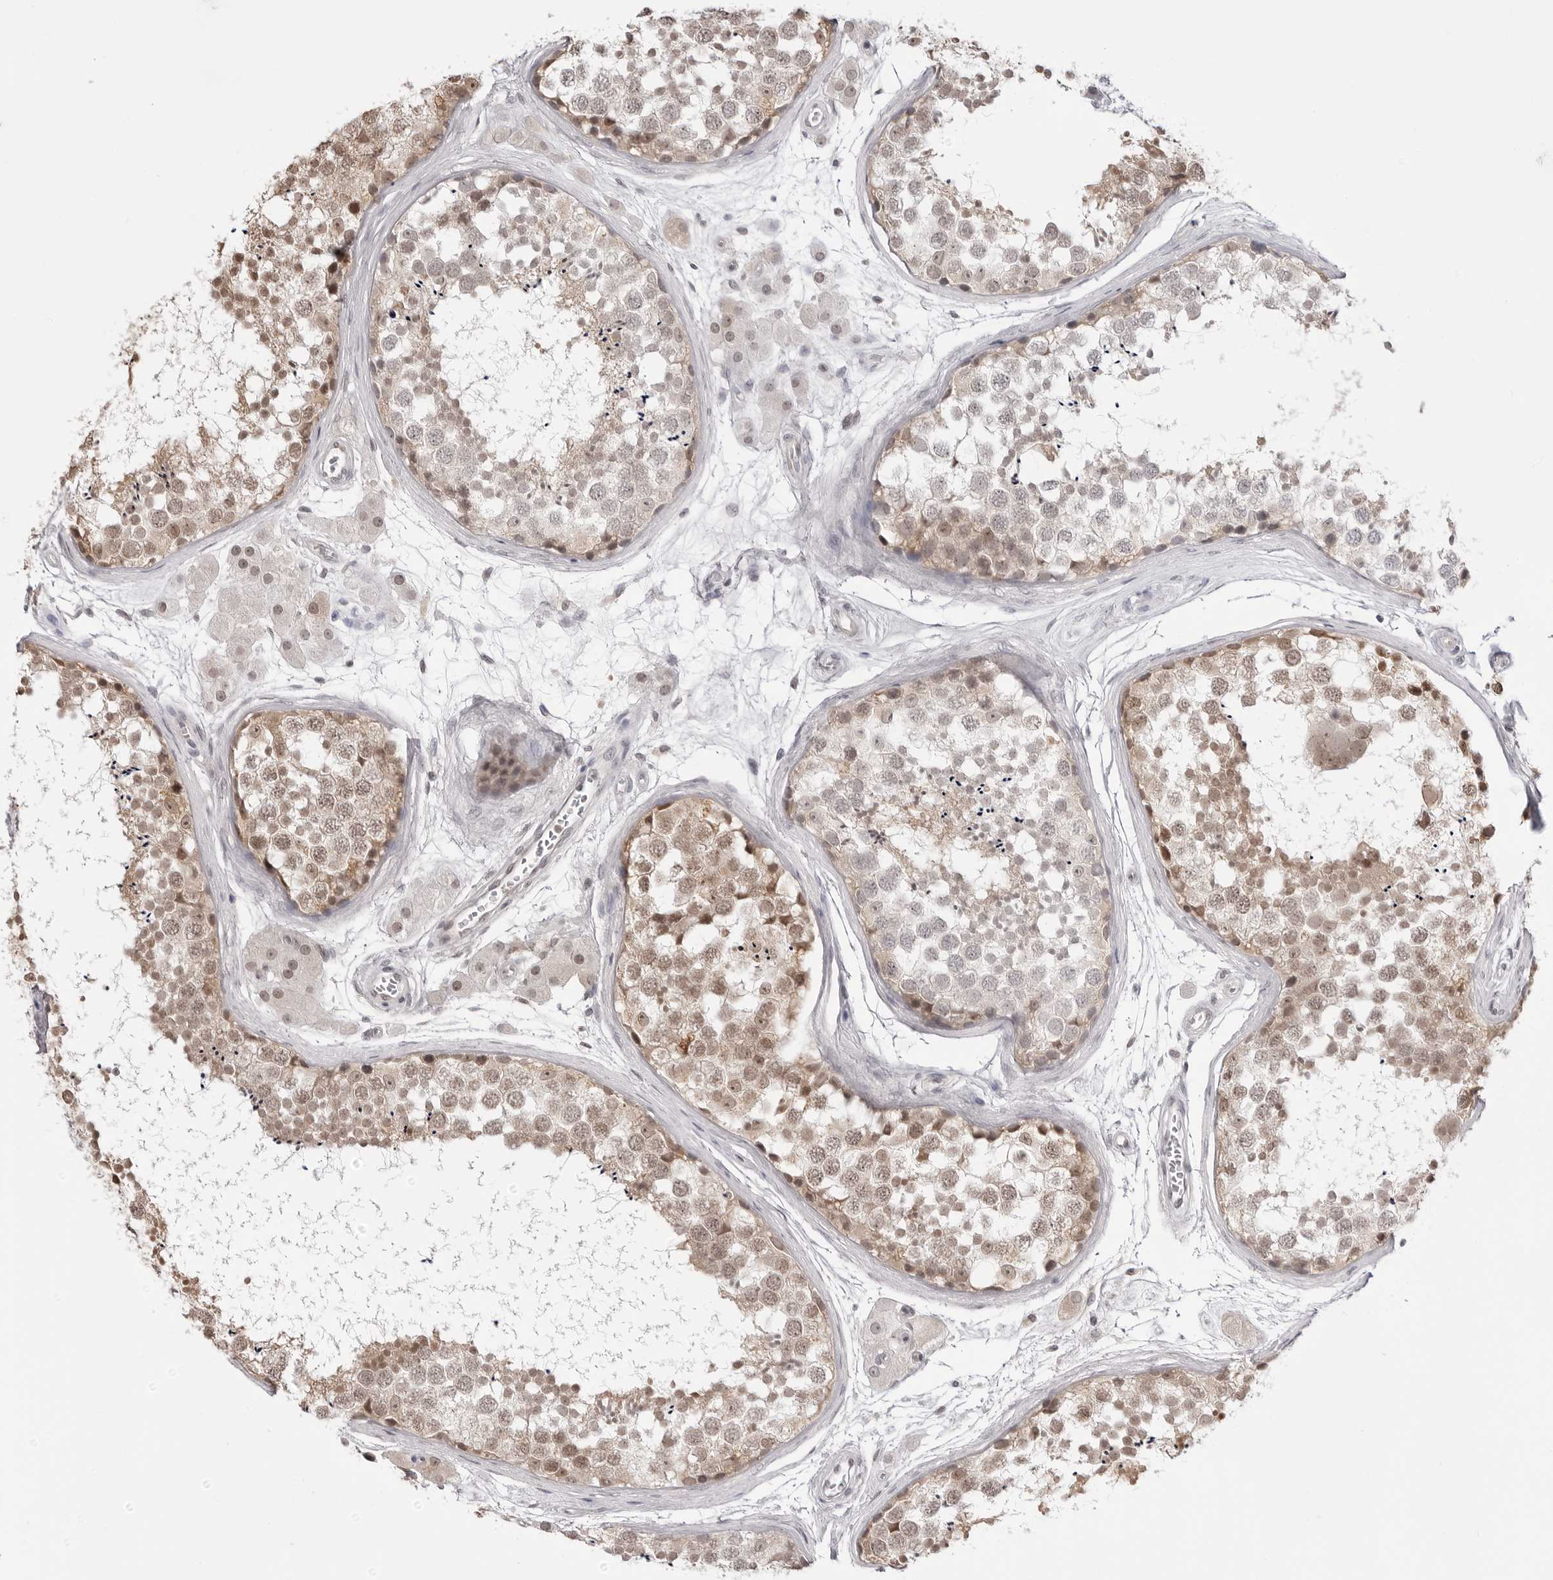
{"staining": {"intensity": "moderate", "quantity": ">75%", "location": "cytoplasmic/membranous,nuclear"}, "tissue": "testis", "cell_type": "Cells in seminiferous ducts", "image_type": "normal", "snomed": [{"axis": "morphology", "description": "Normal tissue, NOS"}, {"axis": "topography", "description": "Testis"}], "caption": "Cells in seminiferous ducts display moderate cytoplasmic/membranous,nuclear staining in about >75% of cells in benign testis.", "gene": "YWHAG", "patient": {"sex": "male", "age": 56}}